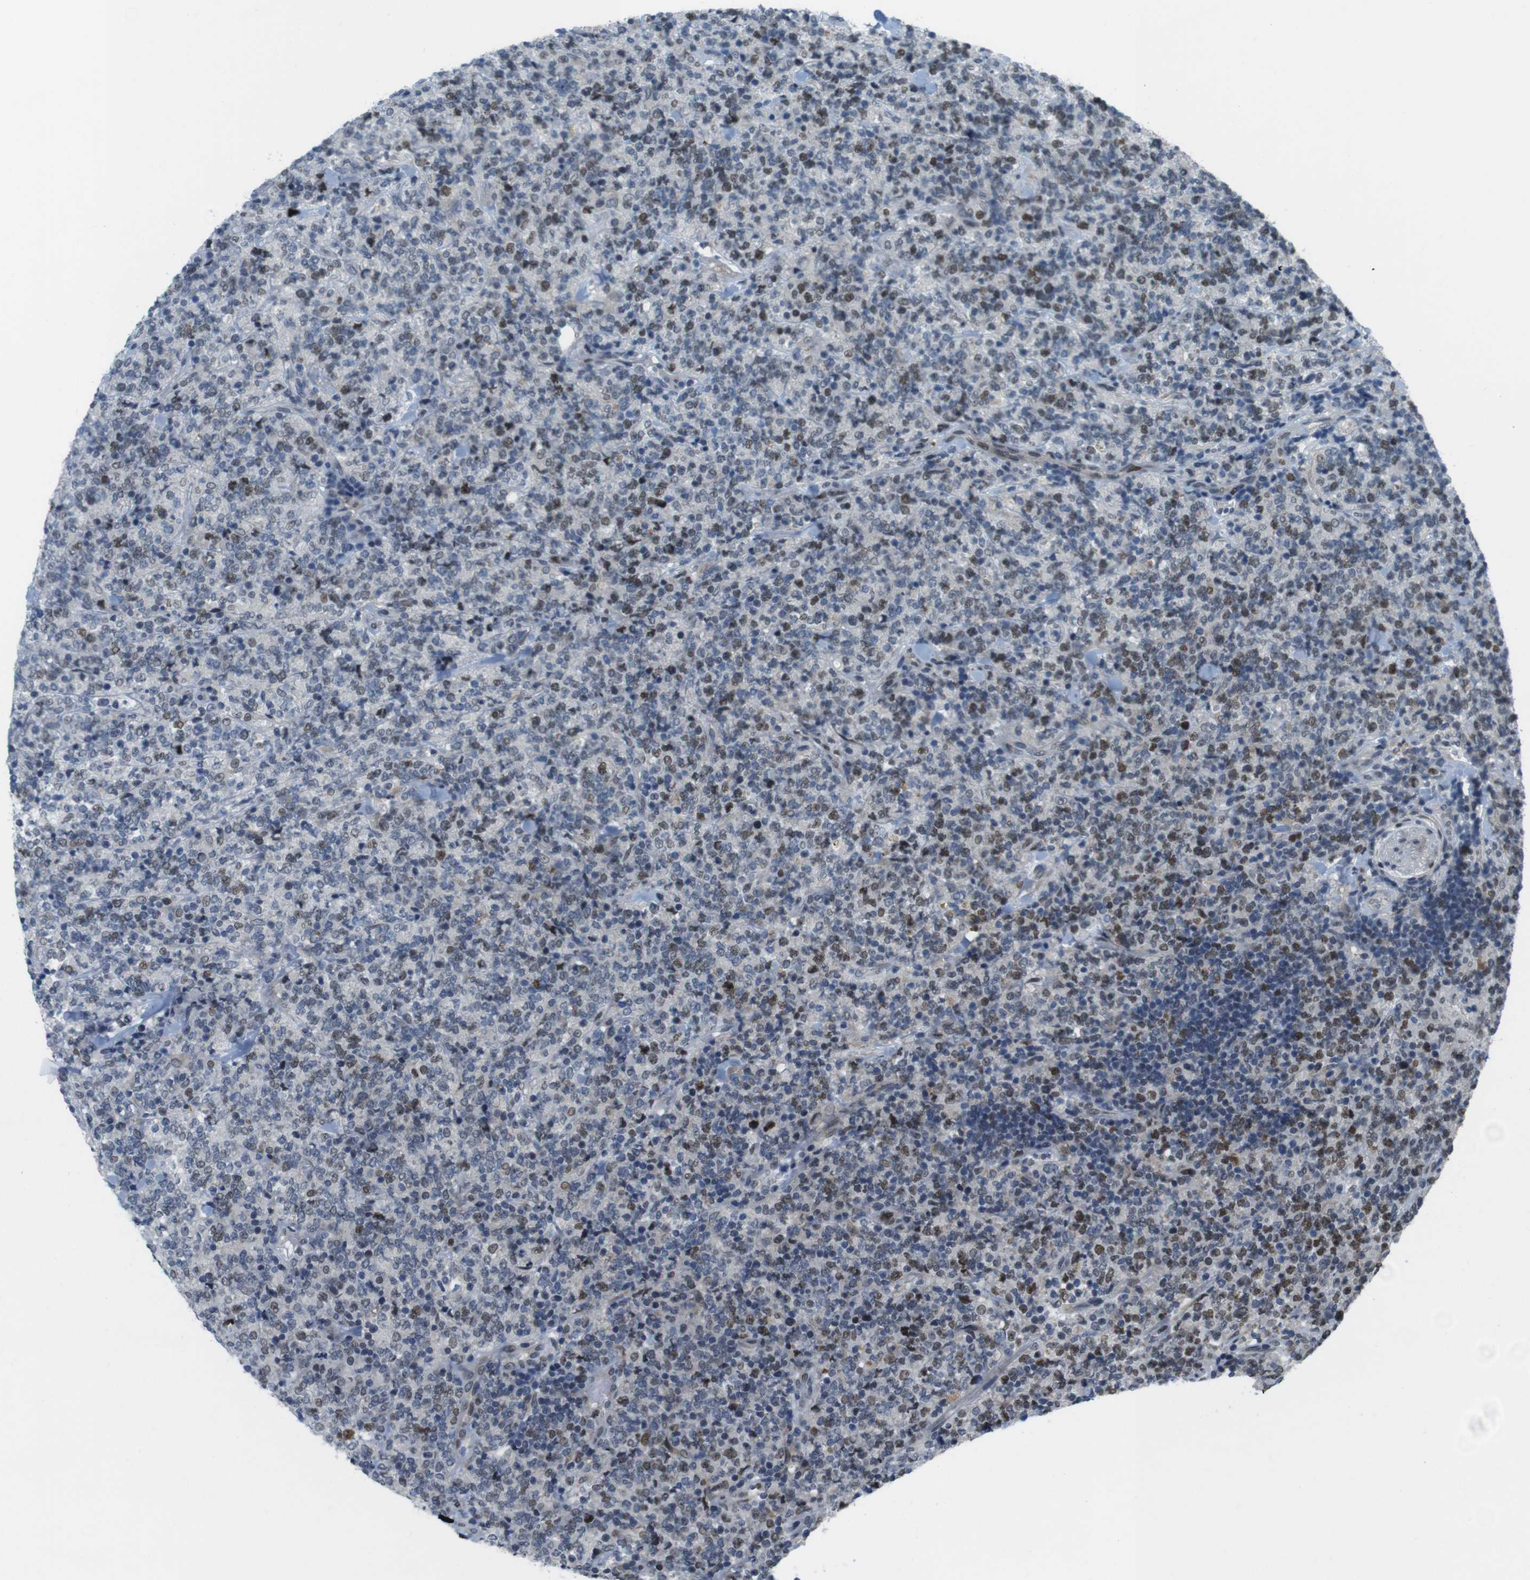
{"staining": {"intensity": "weak", "quantity": "25%-75%", "location": "nuclear"}, "tissue": "lymphoma", "cell_type": "Tumor cells", "image_type": "cancer", "snomed": [{"axis": "morphology", "description": "Malignant lymphoma, non-Hodgkin's type, High grade"}, {"axis": "topography", "description": "Soft tissue"}], "caption": "High-grade malignant lymphoma, non-Hodgkin's type stained for a protein (brown) demonstrates weak nuclear positive staining in about 25%-75% of tumor cells.", "gene": "SMCO2", "patient": {"sex": "male", "age": 18}}